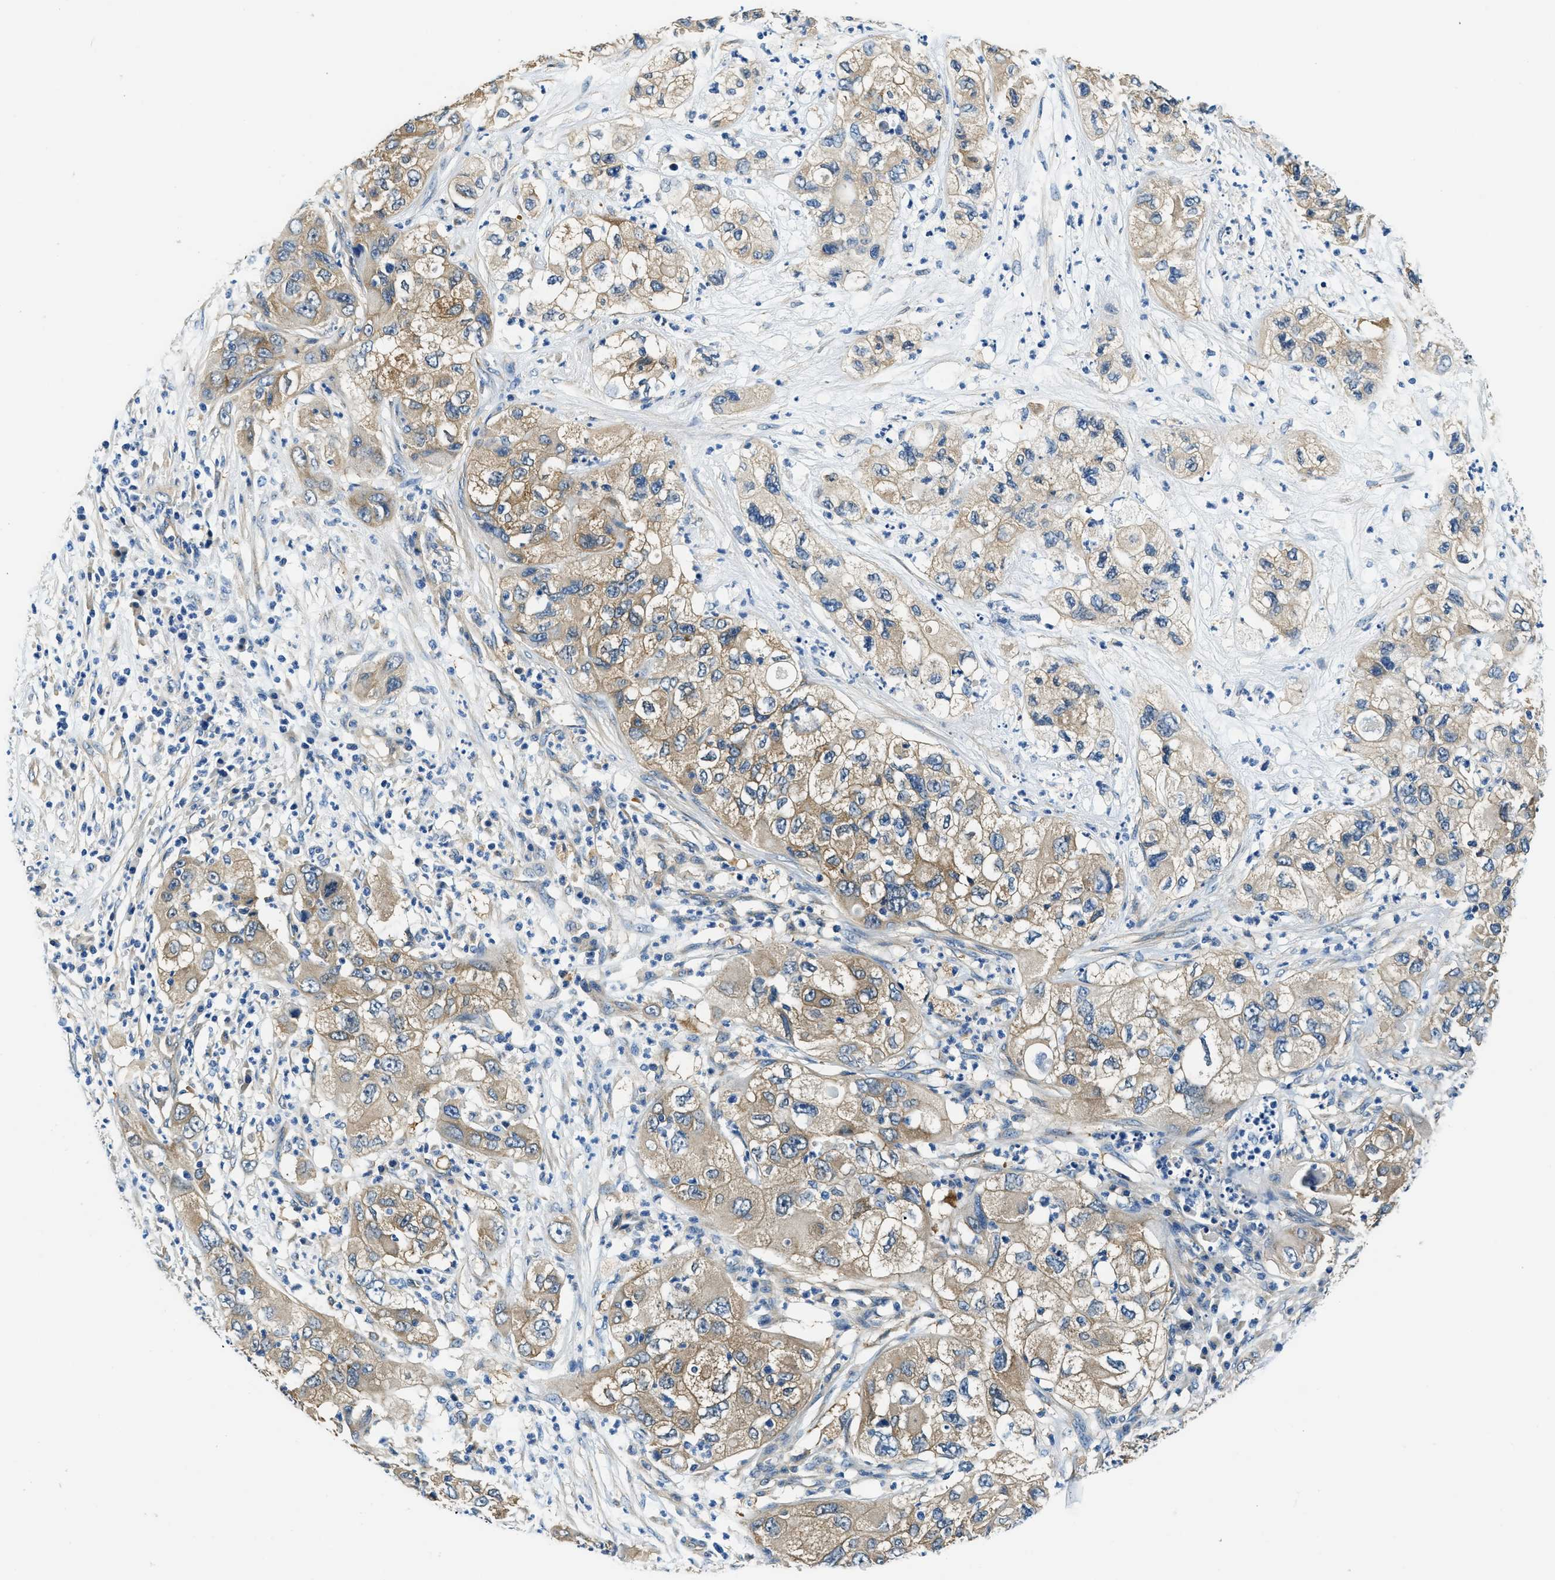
{"staining": {"intensity": "moderate", "quantity": ">75%", "location": "cytoplasmic/membranous"}, "tissue": "pancreatic cancer", "cell_type": "Tumor cells", "image_type": "cancer", "snomed": [{"axis": "morphology", "description": "Adenocarcinoma, NOS"}, {"axis": "topography", "description": "Pancreas"}], "caption": "Immunohistochemistry (IHC) histopathology image of neoplastic tissue: human pancreatic cancer stained using IHC displays medium levels of moderate protein expression localized specifically in the cytoplasmic/membranous of tumor cells, appearing as a cytoplasmic/membranous brown color.", "gene": "TWF1", "patient": {"sex": "female", "age": 78}}